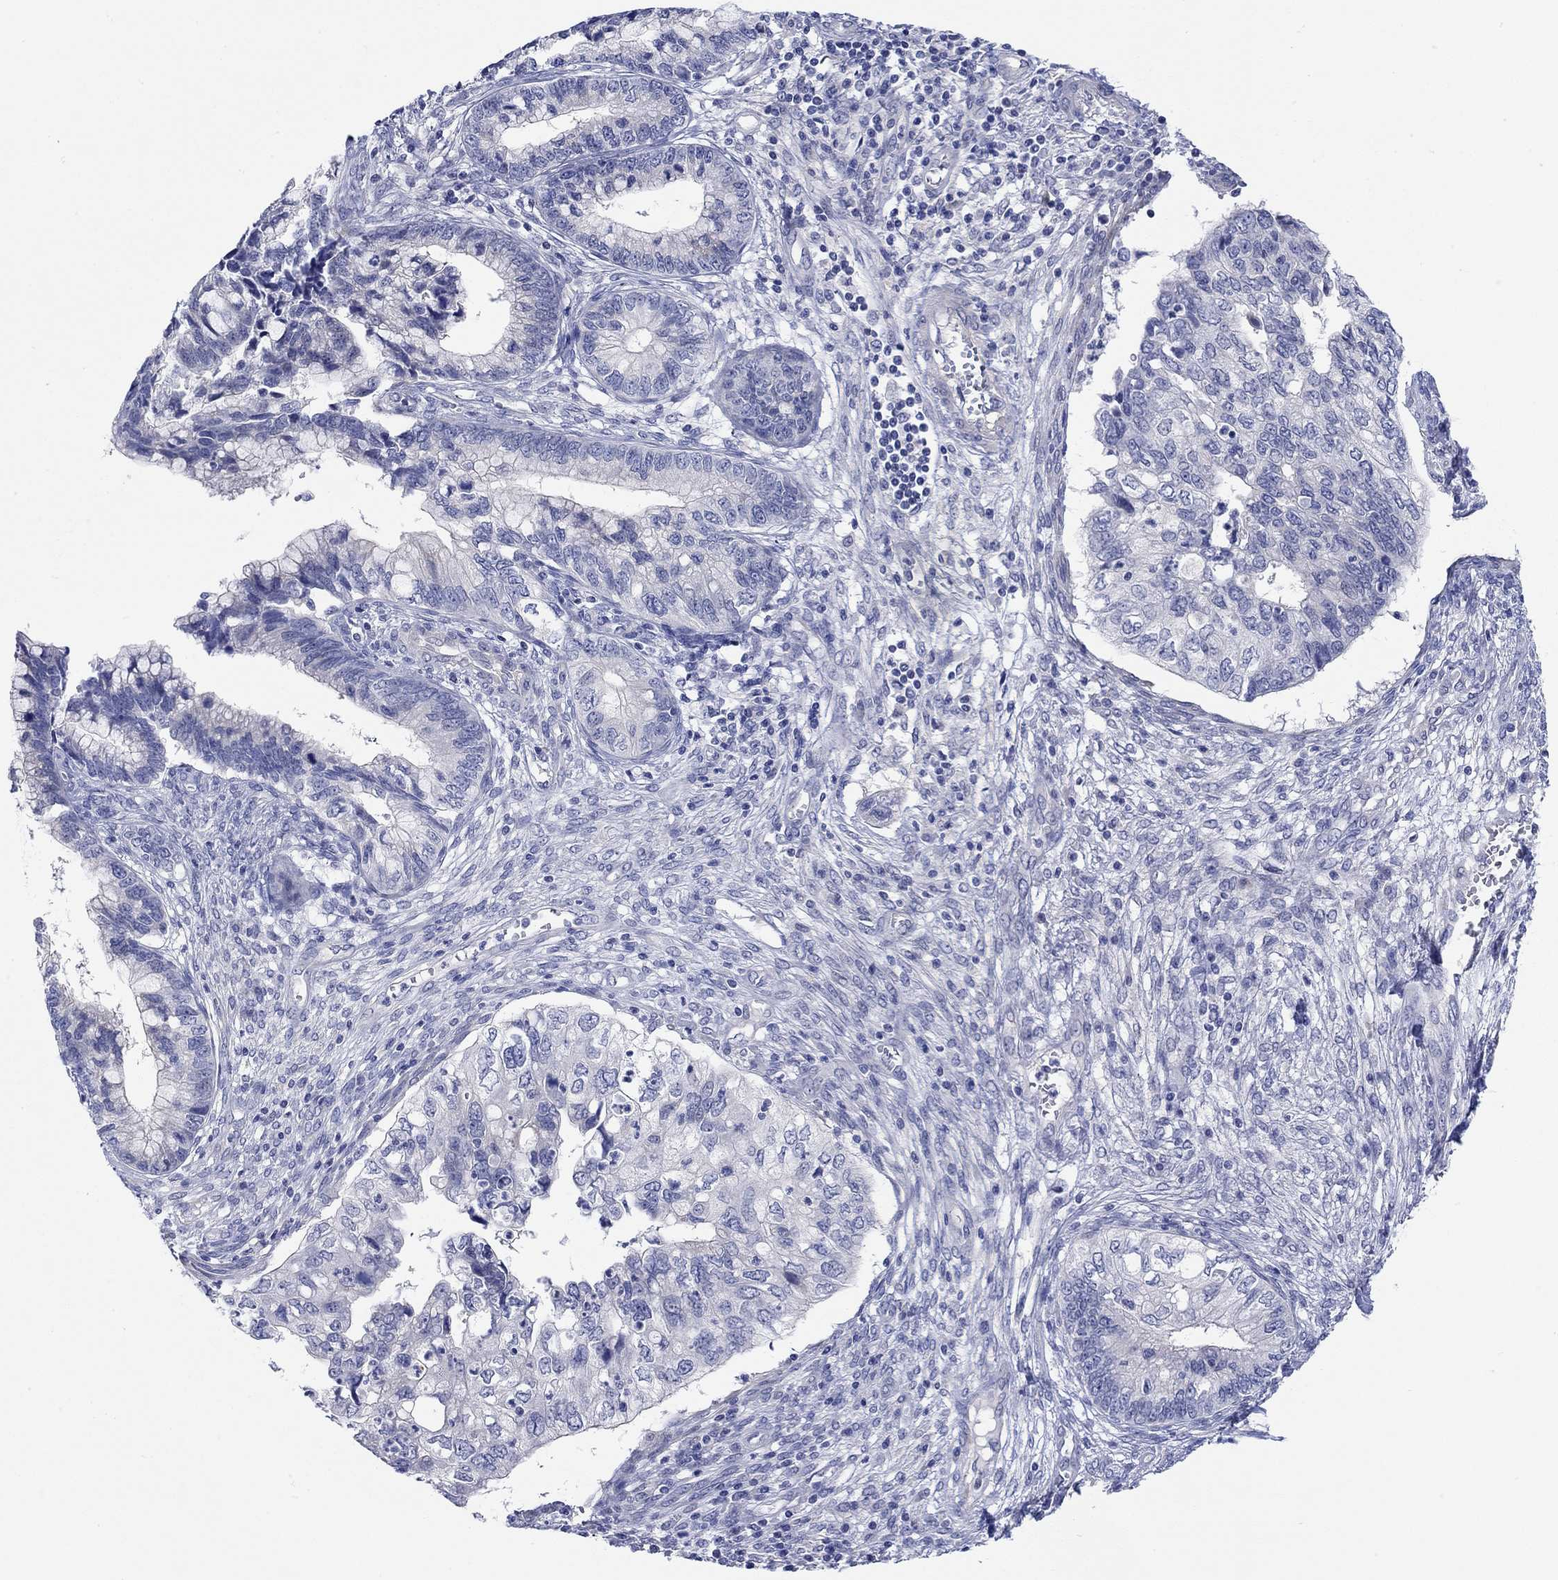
{"staining": {"intensity": "negative", "quantity": "none", "location": "none"}, "tissue": "cervical cancer", "cell_type": "Tumor cells", "image_type": "cancer", "snomed": [{"axis": "morphology", "description": "Adenocarcinoma, NOS"}, {"axis": "topography", "description": "Cervix"}], "caption": "A photomicrograph of cervical cancer (adenocarcinoma) stained for a protein exhibits no brown staining in tumor cells. The staining is performed using DAB (3,3'-diaminobenzidine) brown chromogen with nuclei counter-stained in using hematoxylin.", "gene": "KRT222", "patient": {"sex": "female", "age": 44}}